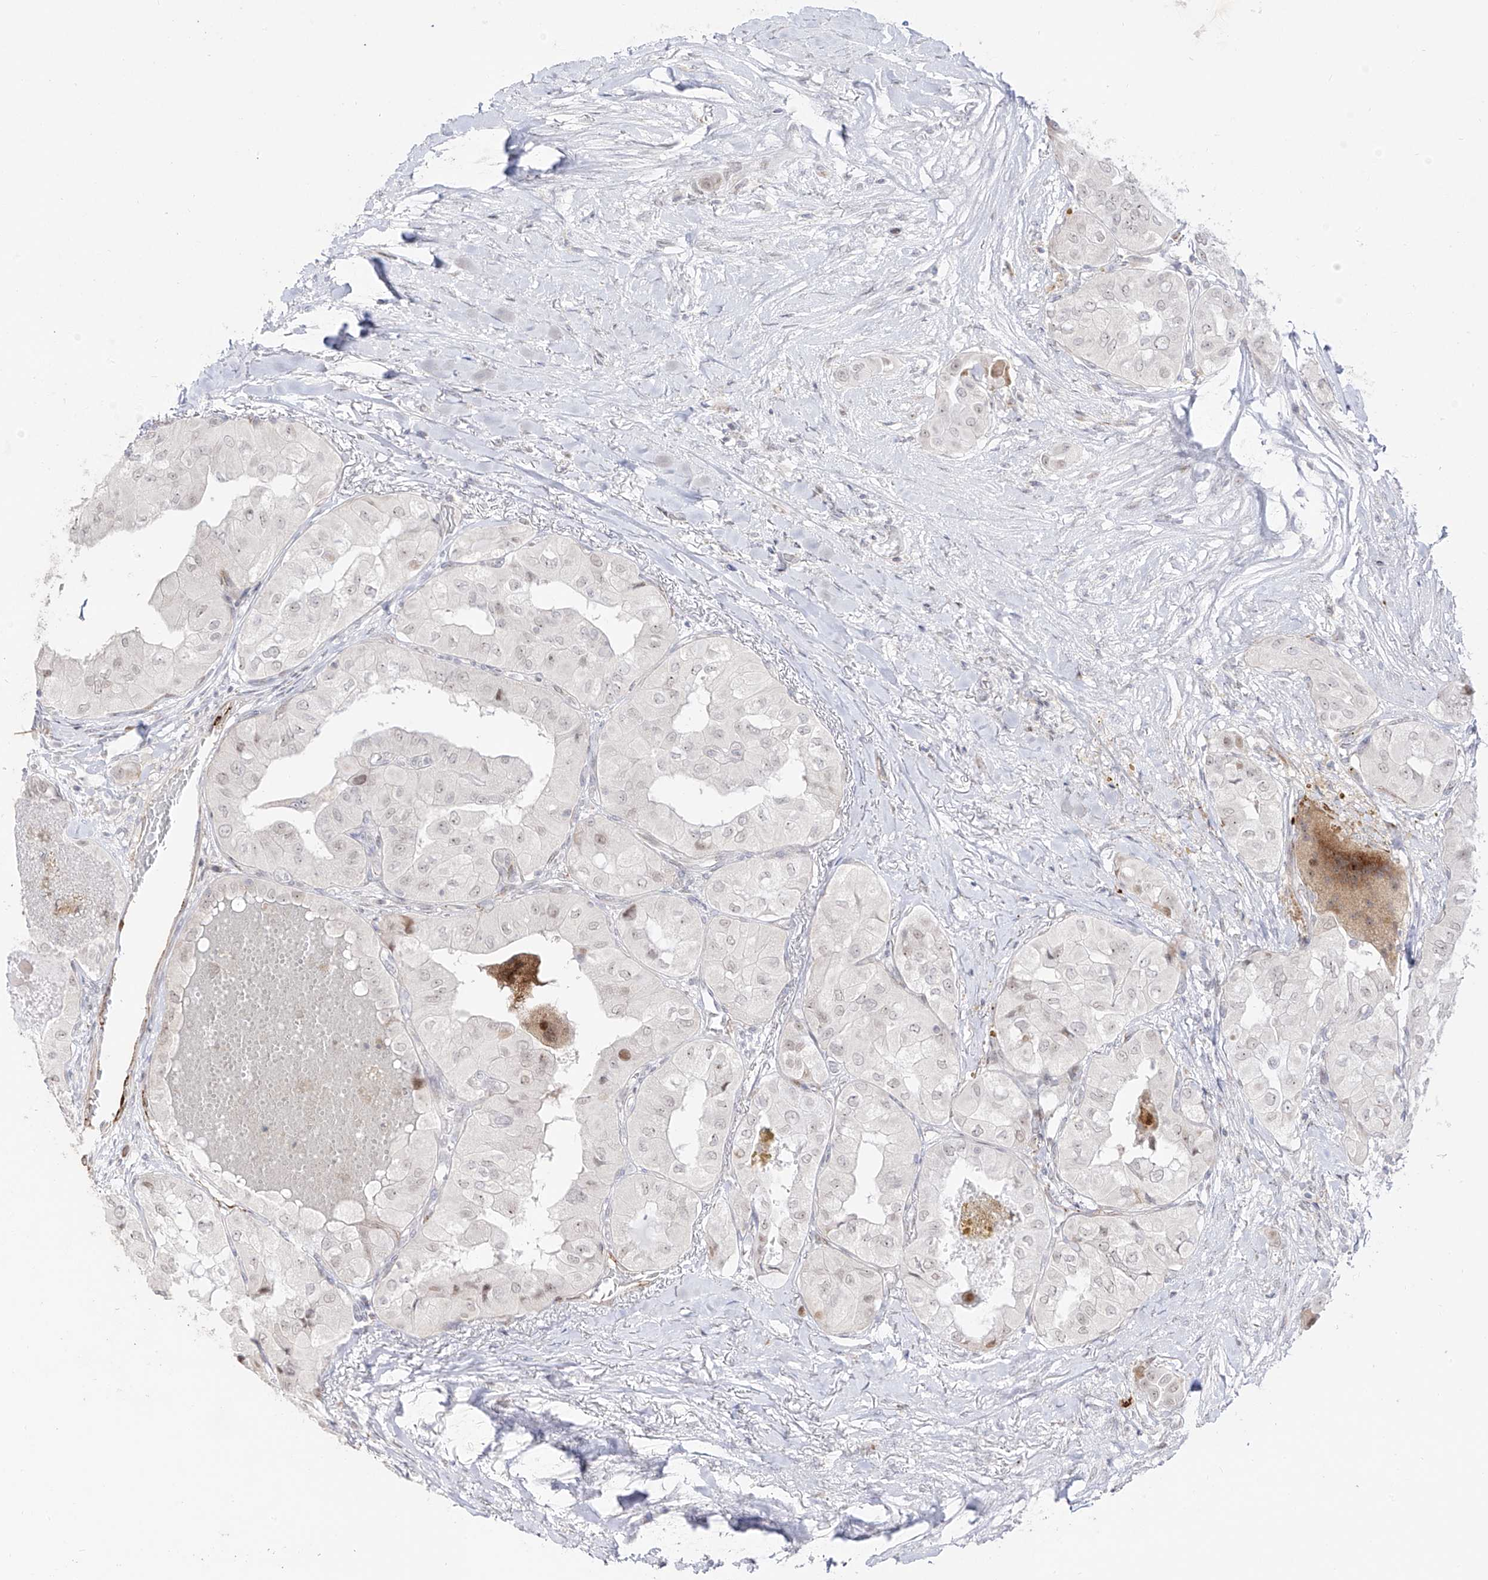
{"staining": {"intensity": "weak", "quantity": "<25%", "location": "nuclear"}, "tissue": "thyroid cancer", "cell_type": "Tumor cells", "image_type": "cancer", "snomed": [{"axis": "morphology", "description": "Papillary adenocarcinoma, NOS"}, {"axis": "topography", "description": "Thyroid gland"}], "caption": "Immunohistochemical staining of human papillary adenocarcinoma (thyroid) reveals no significant expression in tumor cells.", "gene": "ZNF180", "patient": {"sex": "female", "age": 59}}